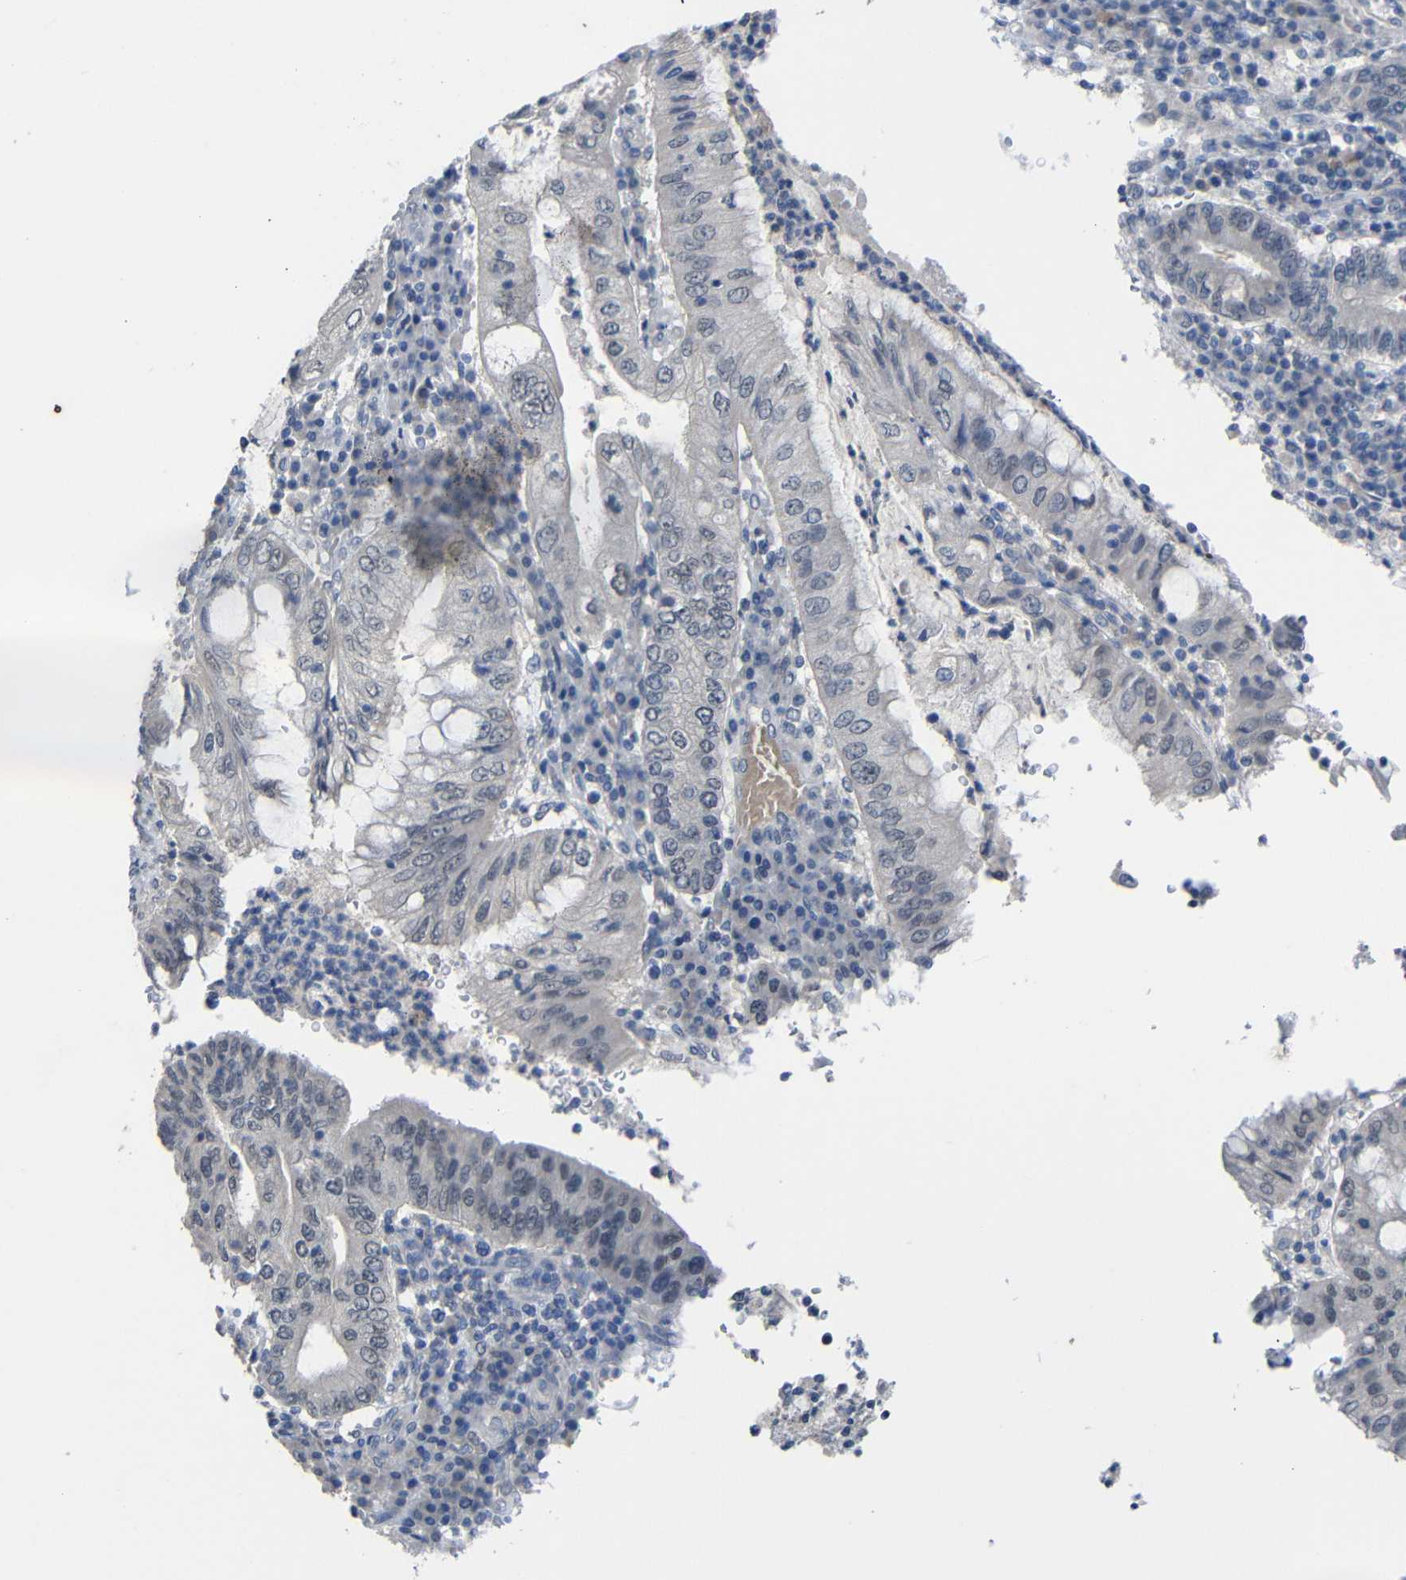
{"staining": {"intensity": "negative", "quantity": "none", "location": "none"}, "tissue": "stomach cancer", "cell_type": "Tumor cells", "image_type": "cancer", "snomed": [{"axis": "morphology", "description": "Normal tissue, NOS"}, {"axis": "morphology", "description": "Adenocarcinoma, NOS"}, {"axis": "topography", "description": "Esophagus"}, {"axis": "topography", "description": "Stomach, upper"}, {"axis": "topography", "description": "Peripheral nerve tissue"}], "caption": "A histopathology image of stomach cancer stained for a protein reveals no brown staining in tumor cells.", "gene": "HNF1A", "patient": {"sex": "male", "age": 62}}